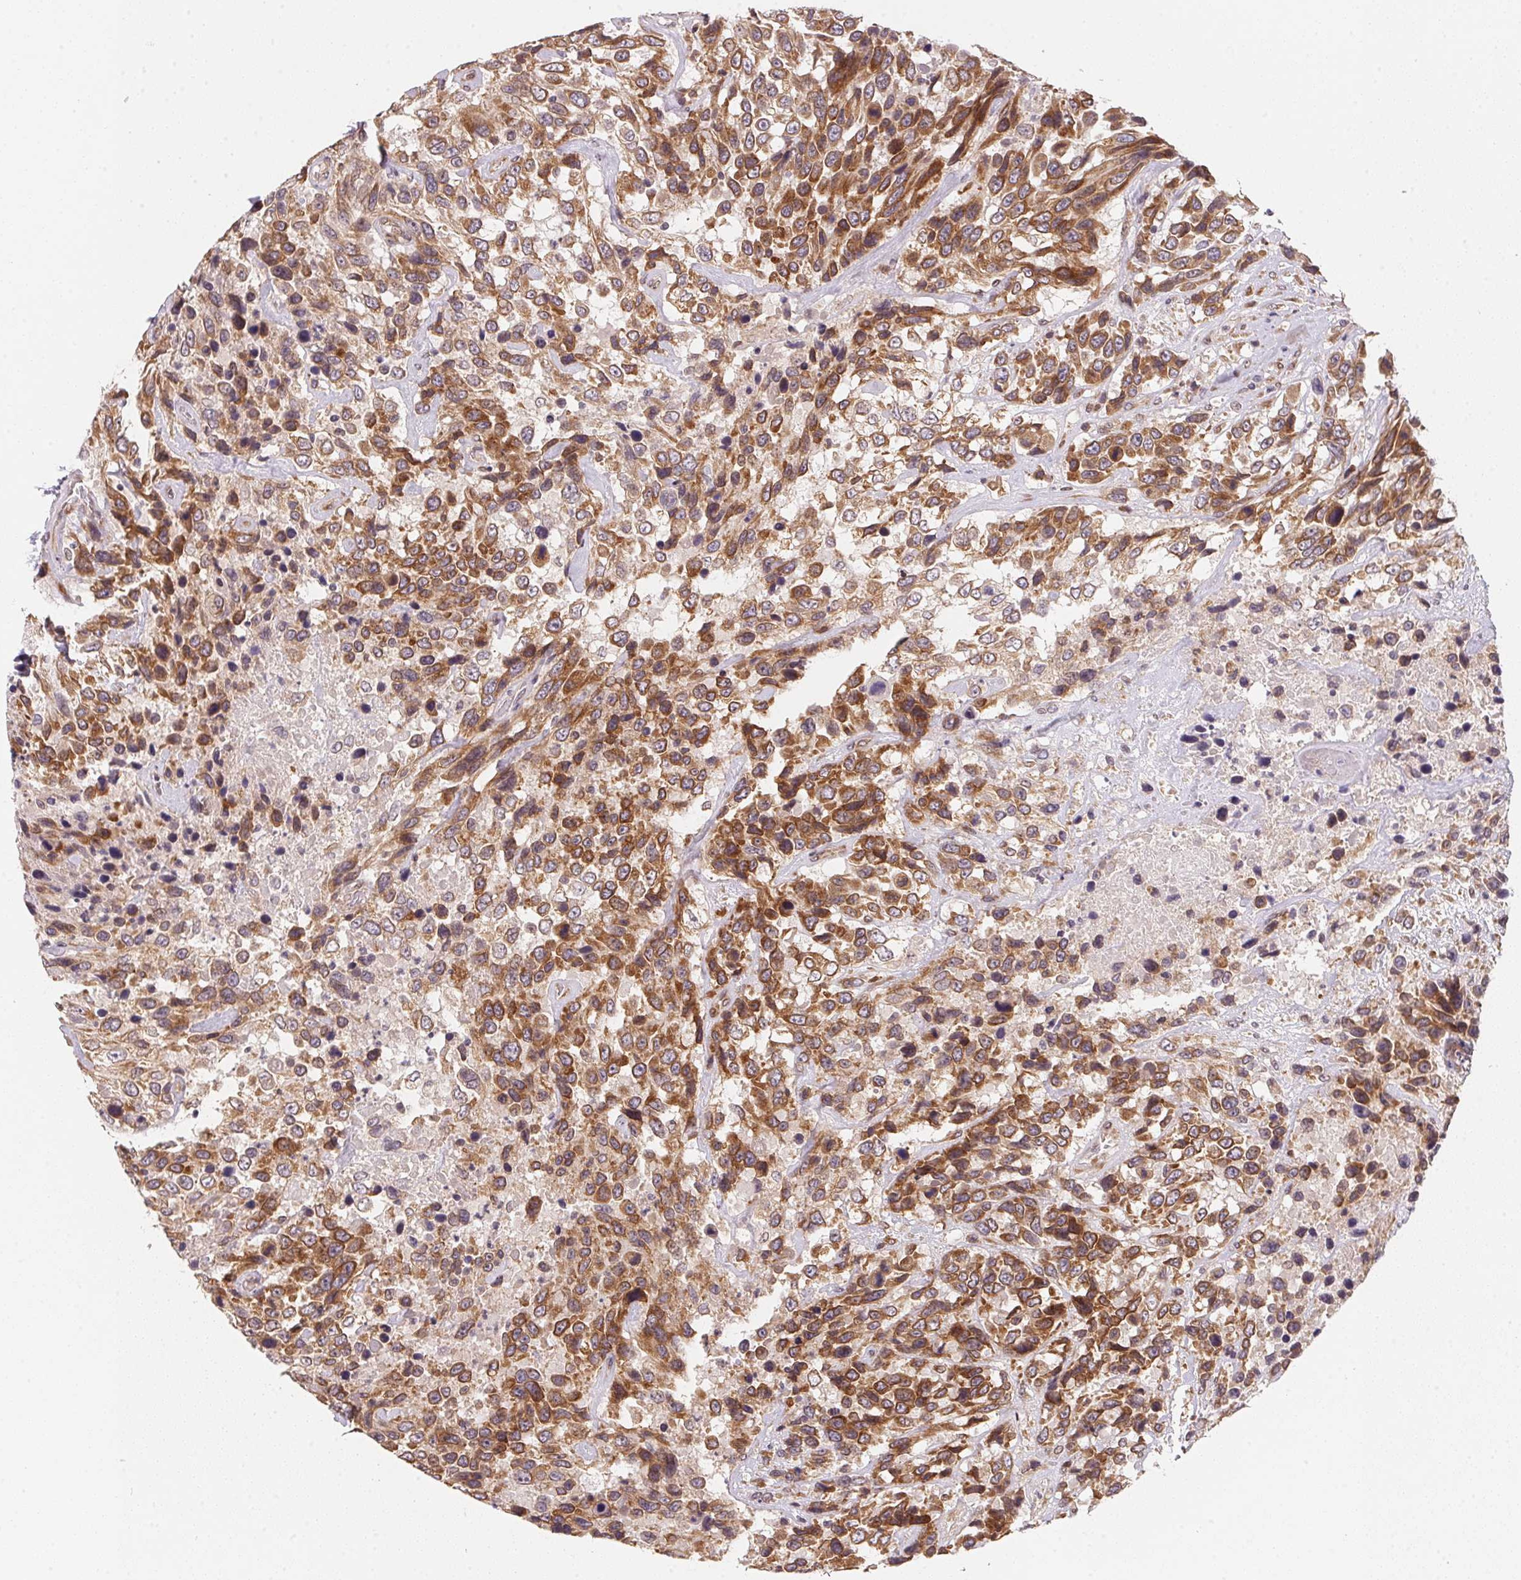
{"staining": {"intensity": "strong", "quantity": ">75%", "location": "cytoplasmic/membranous"}, "tissue": "urothelial cancer", "cell_type": "Tumor cells", "image_type": "cancer", "snomed": [{"axis": "morphology", "description": "Urothelial carcinoma, High grade"}, {"axis": "topography", "description": "Urinary bladder"}], "caption": "Protein staining of high-grade urothelial carcinoma tissue demonstrates strong cytoplasmic/membranous expression in about >75% of tumor cells. (DAB (3,3'-diaminobenzidine) IHC, brown staining for protein, blue staining for nuclei).", "gene": "EI24", "patient": {"sex": "female", "age": 70}}